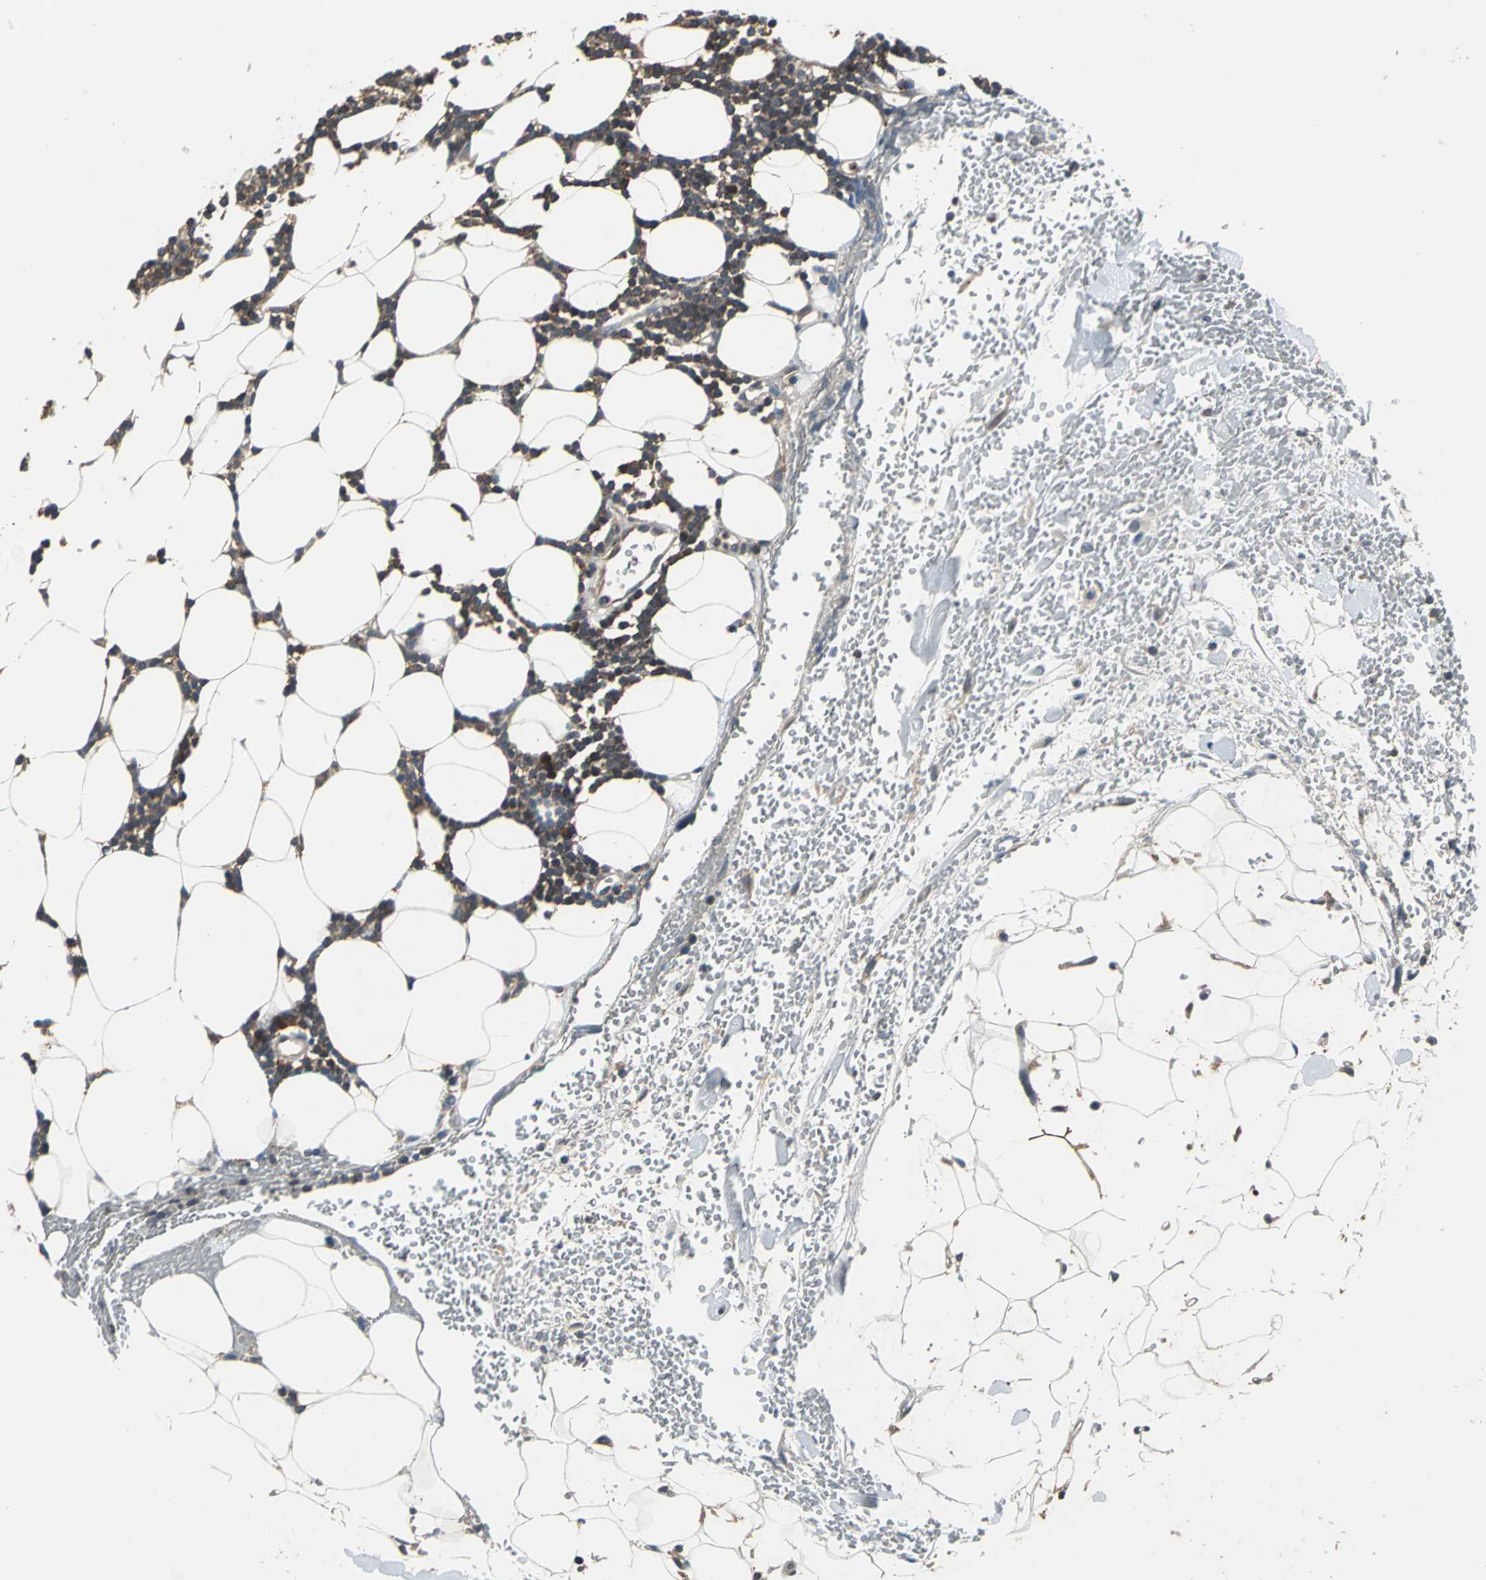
{"staining": {"intensity": "moderate", "quantity": ">75%", "location": "cytoplasmic/membranous"}, "tissue": "lymphoma", "cell_type": "Tumor cells", "image_type": "cancer", "snomed": [{"axis": "morphology", "description": "Malignant lymphoma, non-Hodgkin's type, Low grade"}, {"axis": "topography", "description": "Soft tissue"}], "caption": "The histopathology image exhibits immunohistochemical staining of malignant lymphoma, non-Hodgkin's type (low-grade). There is moderate cytoplasmic/membranous expression is present in approximately >75% of tumor cells.", "gene": "EIF2B2", "patient": {"sex": "male", "age": 92}}